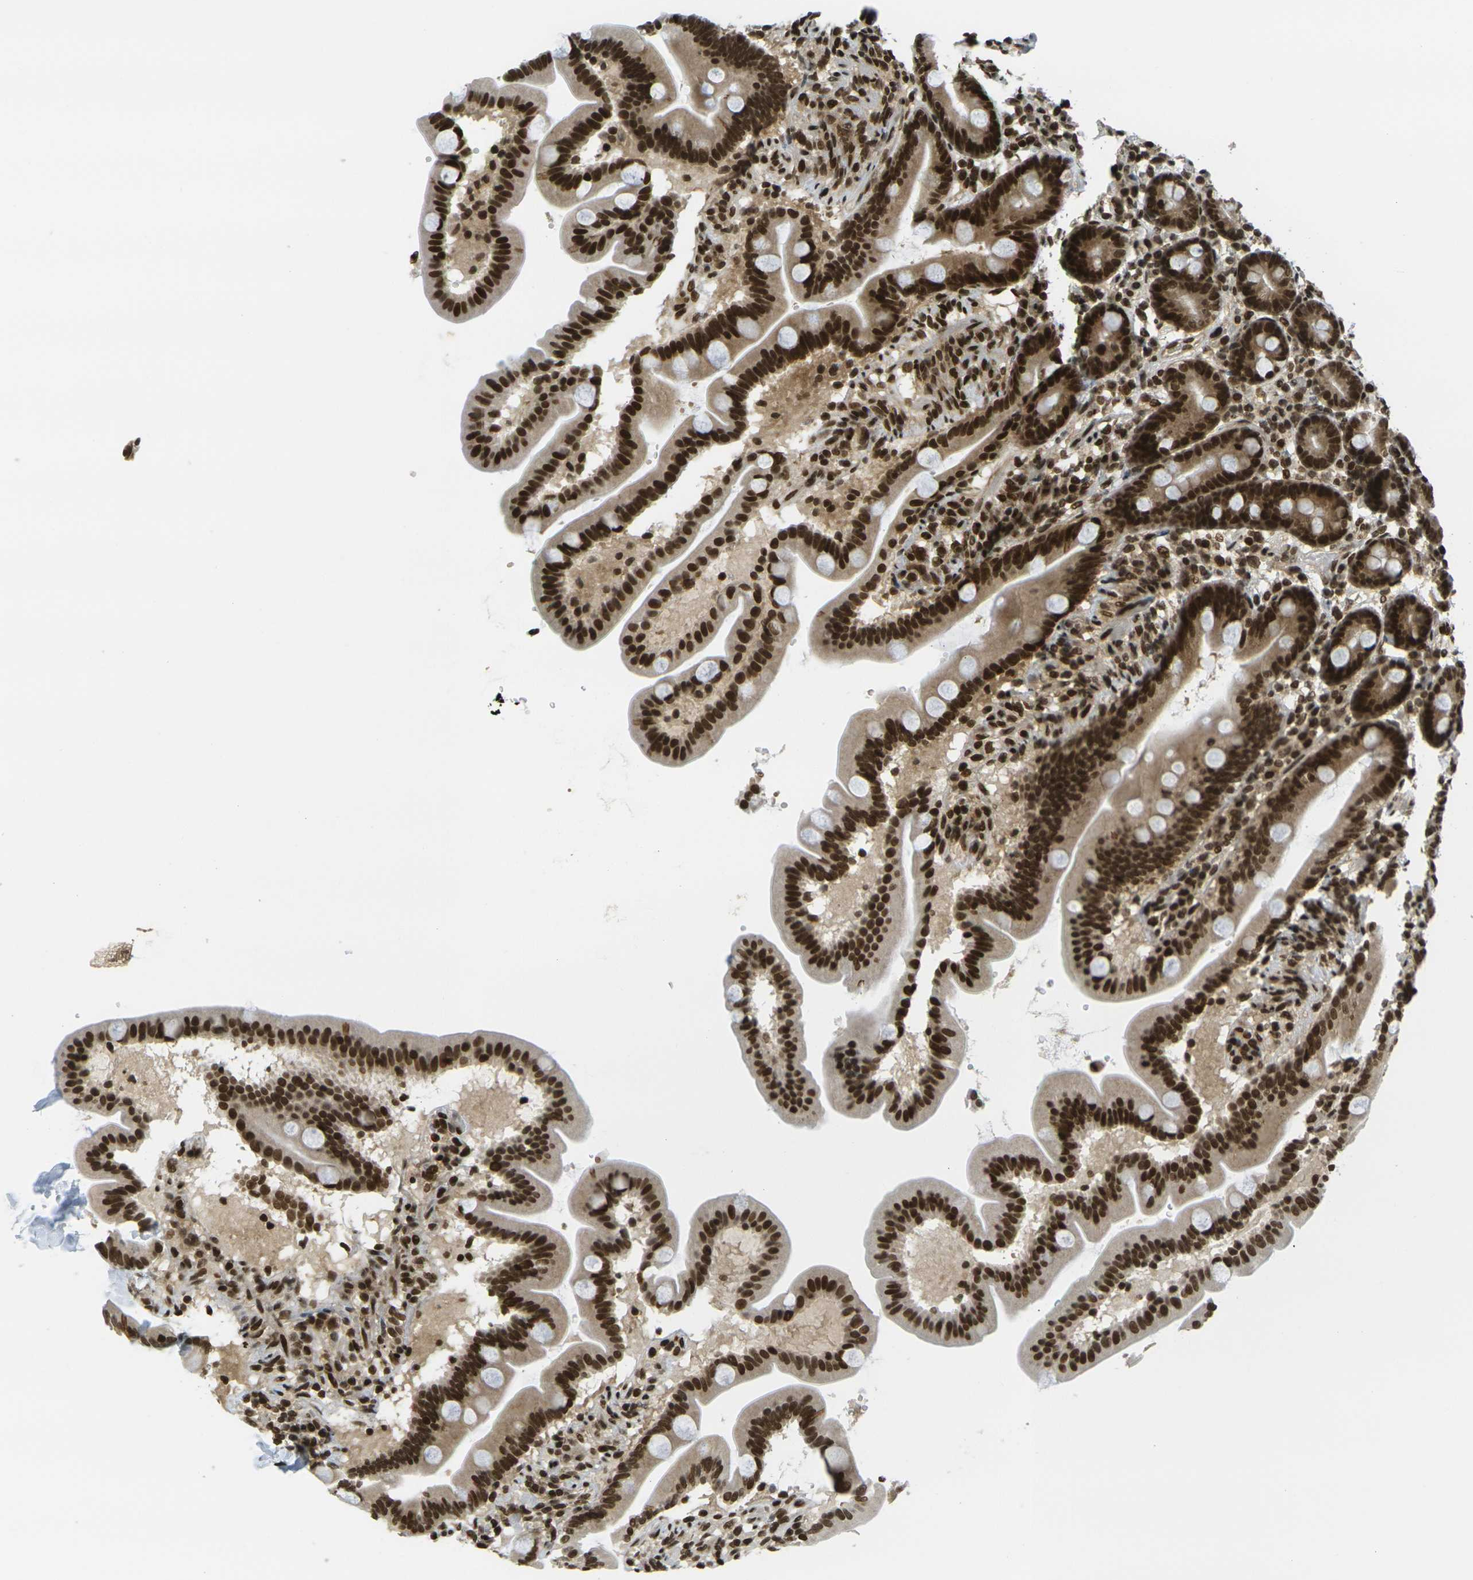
{"staining": {"intensity": "strong", "quantity": ">75%", "location": "nuclear"}, "tissue": "duodenum", "cell_type": "Glandular cells", "image_type": "normal", "snomed": [{"axis": "morphology", "description": "Normal tissue, NOS"}, {"axis": "topography", "description": "Duodenum"}], "caption": "DAB (3,3'-diaminobenzidine) immunohistochemical staining of unremarkable duodenum demonstrates strong nuclear protein positivity in approximately >75% of glandular cells.", "gene": "RUVBL2", "patient": {"sex": "male", "age": 54}}